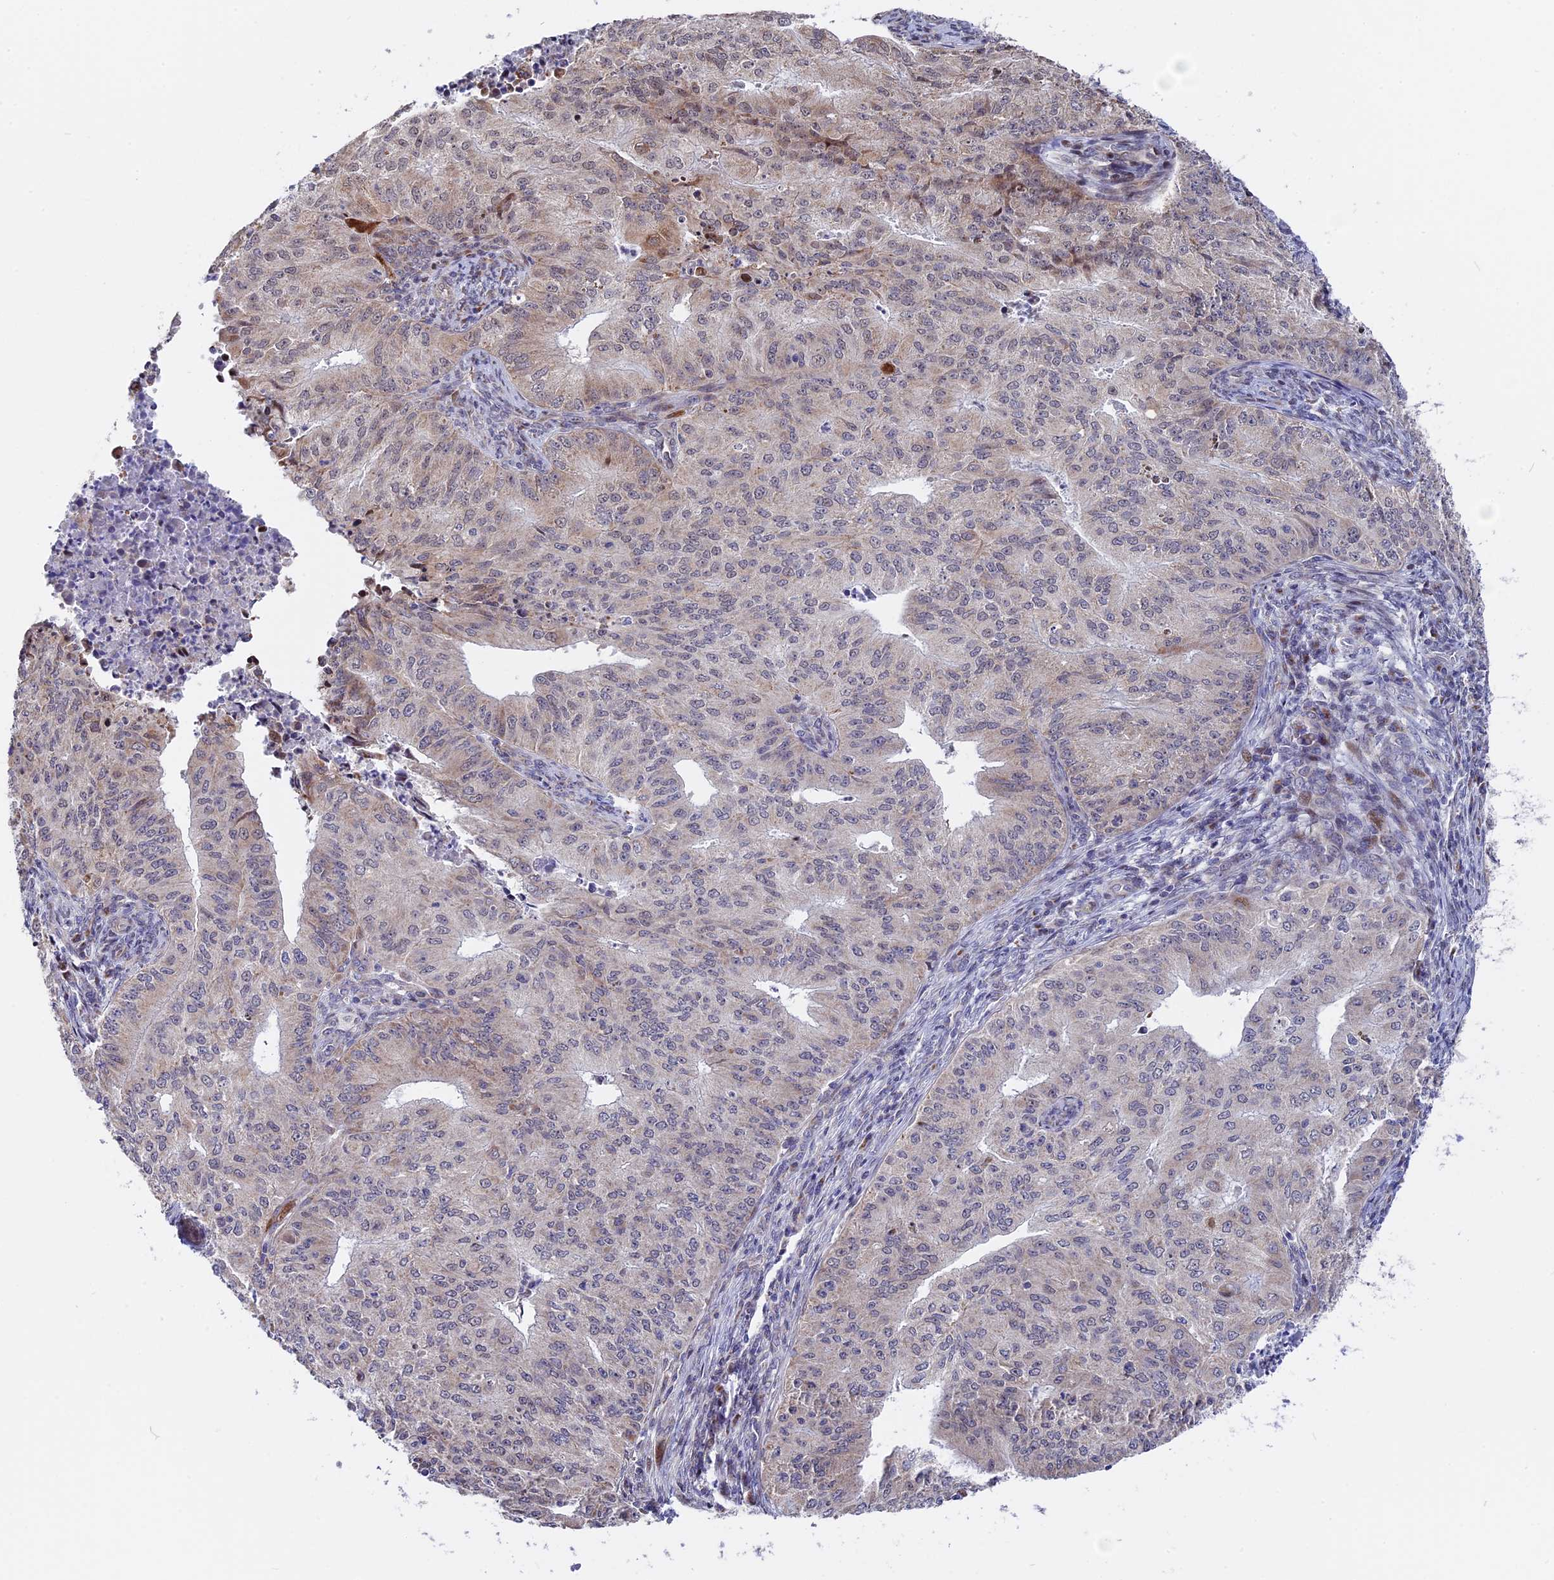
{"staining": {"intensity": "weak", "quantity": "<25%", "location": "cytoplasmic/membranous"}, "tissue": "endometrial cancer", "cell_type": "Tumor cells", "image_type": "cancer", "snomed": [{"axis": "morphology", "description": "Adenocarcinoma, NOS"}, {"axis": "topography", "description": "Endometrium"}], "caption": "IHC of human adenocarcinoma (endometrial) exhibits no positivity in tumor cells.", "gene": "FAM174C", "patient": {"sex": "female", "age": 50}}